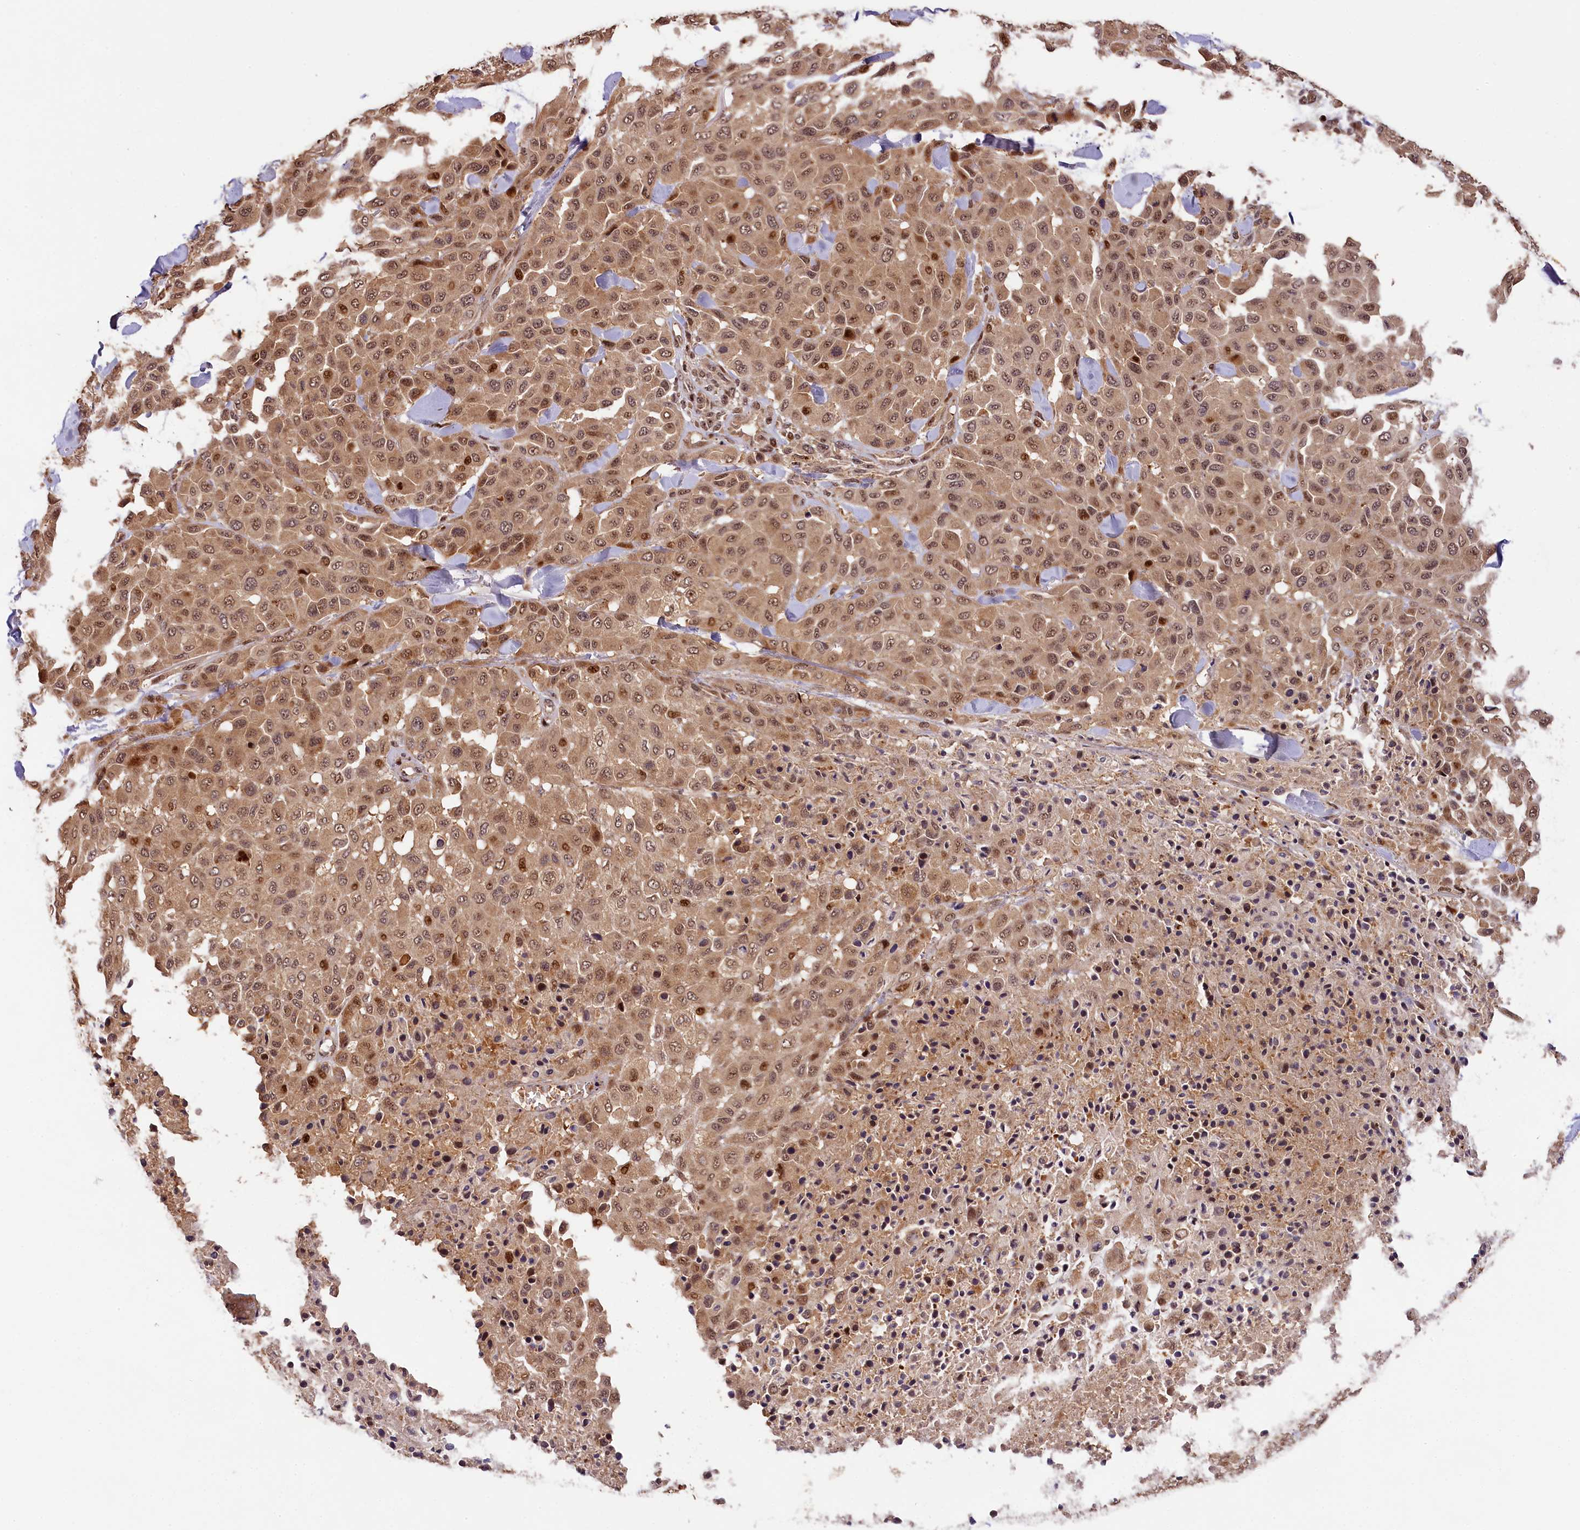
{"staining": {"intensity": "moderate", "quantity": ">75%", "location": "cytoplasmic/membranous,nuclear"}, "tissue": "melanoma", "cell_type": "Tumor cells", "image_type": "cancer", "snomed": [{"axis": "morphology", "description": "Malignant melanoma, Metastatic site"}, {"axis": "topography", "description": "Skin"}], "caption": "This image exhibits immunohistochemistry (IHC) staining of human melanoma, with medium moderate cytoplasmic/membranous and nuclear positivity in about >75% of tumor cells.", "gene": "PHAF1", "patient": {"sex": "female", "age": 81}}